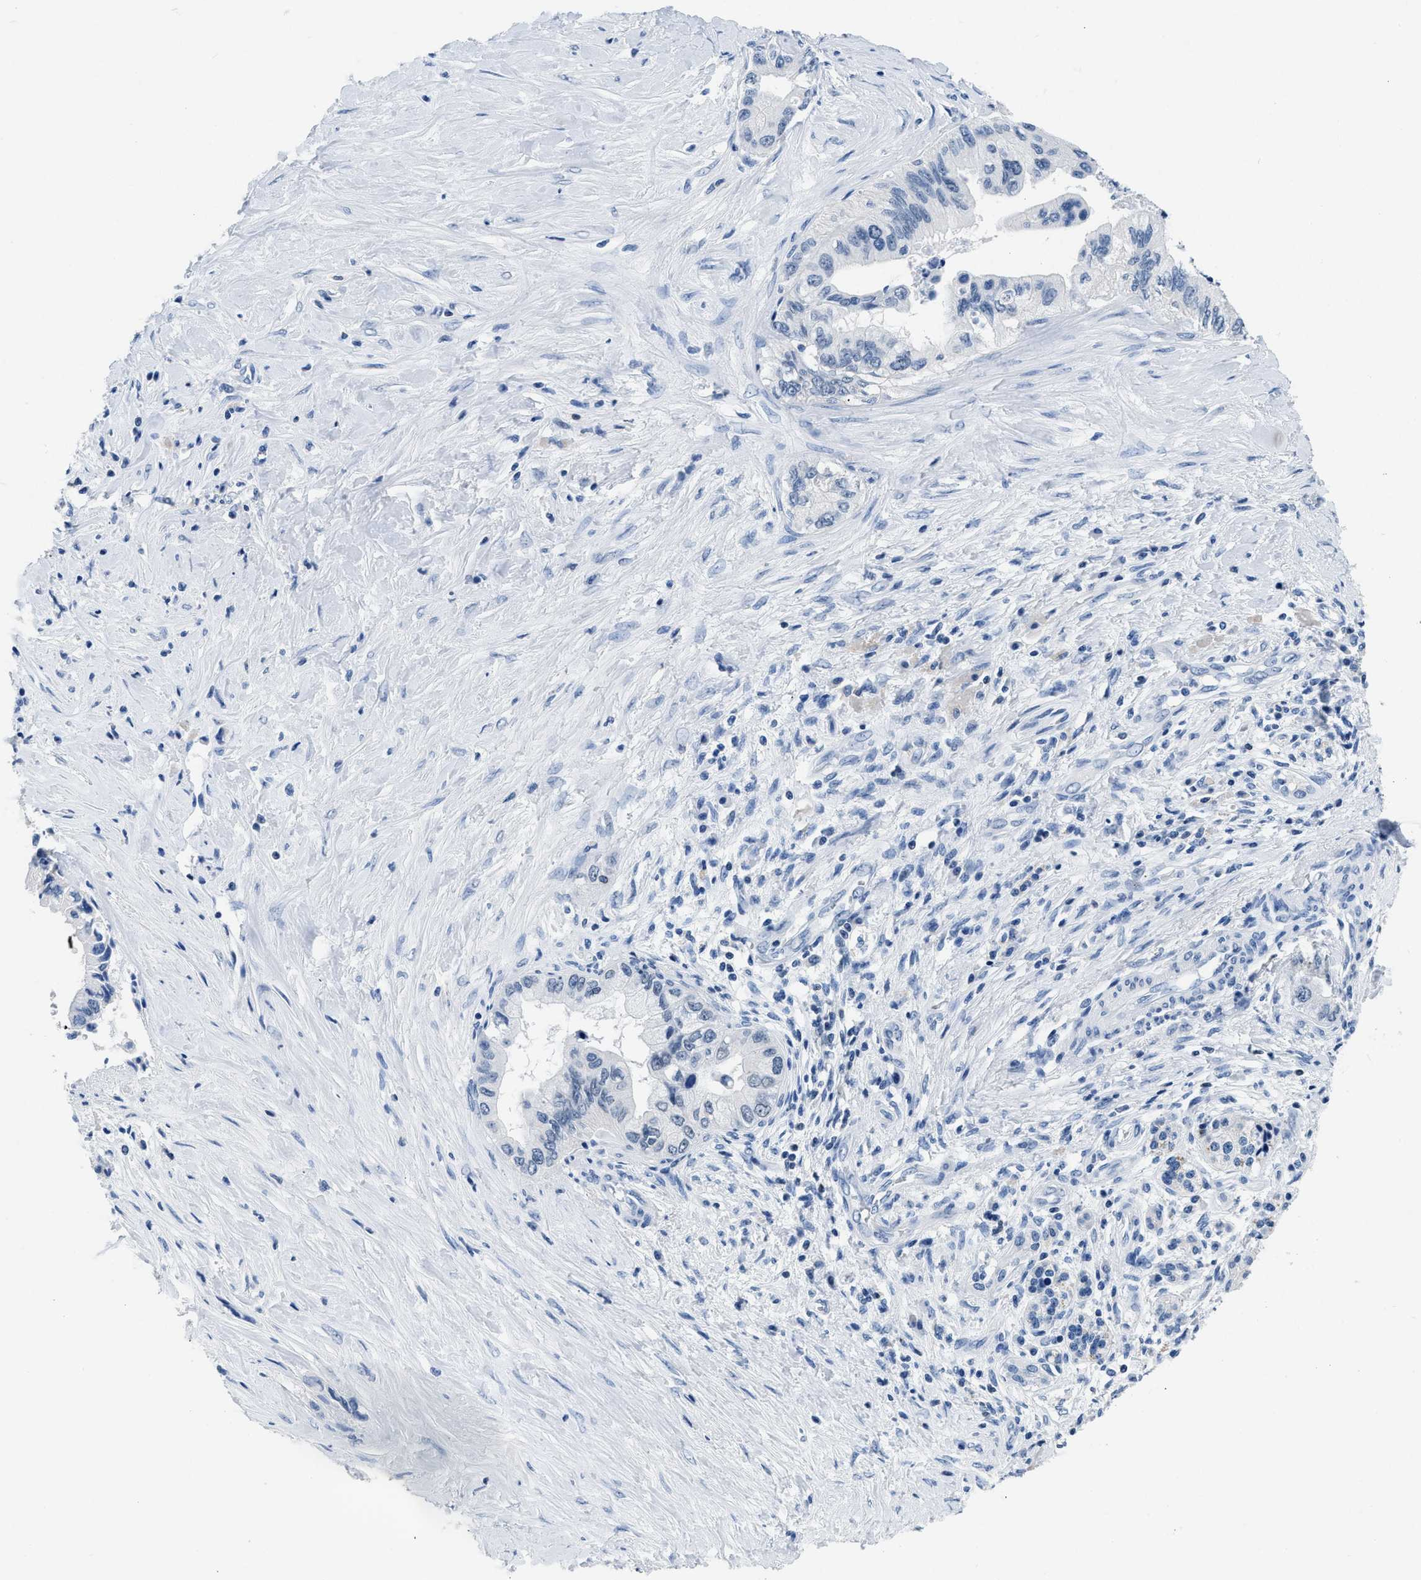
{"staining": {"intensity": "negative", "quantity": "none", "location": "none"}, "tissue": "pancreatic cancer", "cell_type": "Tumor cells", "image_type": "cancer", "snomed": [{"axis": "morphology", "description": "Adenocarcinoma, NOS"}, {"axis": "topography", "description": "Pancreas"}], "caption": "Immunohistochemical staining of pancreatic cancer (adenocarcinoma) demonstrates no significant positivity in tumor cells. Brightfield microscopy of immunohistochemistry (IHC) stained with DAB (3,3'-diaminobenzidine) (brown) and hematoxylin (blue), captured at high magnification.", "gene": "NFATC2", "patient": {"sex": "female", "age": 73}}